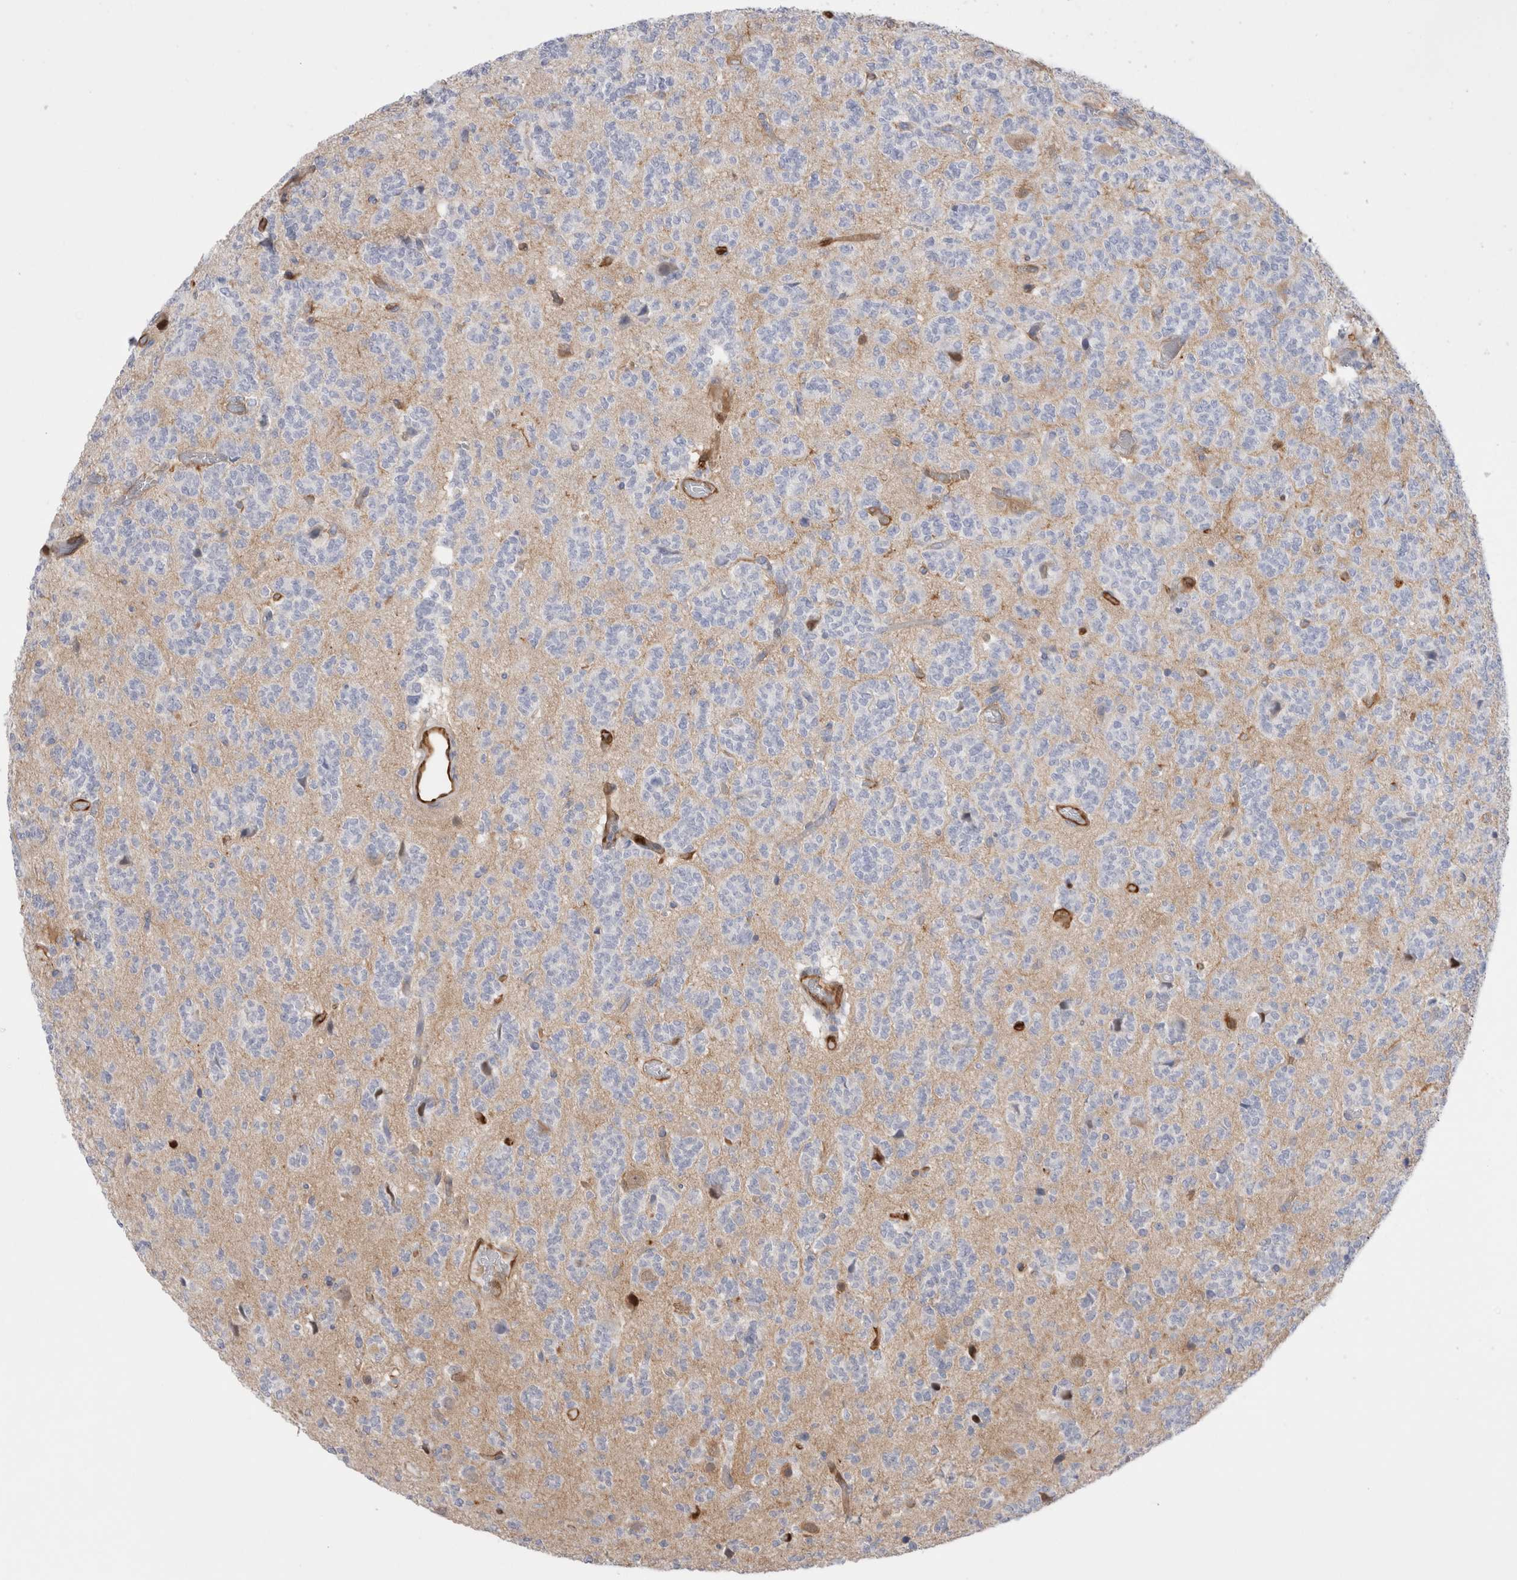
{"staining": {"intensity": "negative", "quantity": "none", "location": "none"}, "tissue": "glioma", "cell_type": "Tumor cells", "image_type": "cancer", "snomed": [{"axis": "morphology", "description": "Glioma, malignant, Low grade"}, {"axis": "topography", "description": "Brain"}], "caption": "Tumor cells are negative for protein expression in human low-grade glioma (malignant).", "gene": "NAPEPLD", "patient": {"sex": "male", "age": 38}}